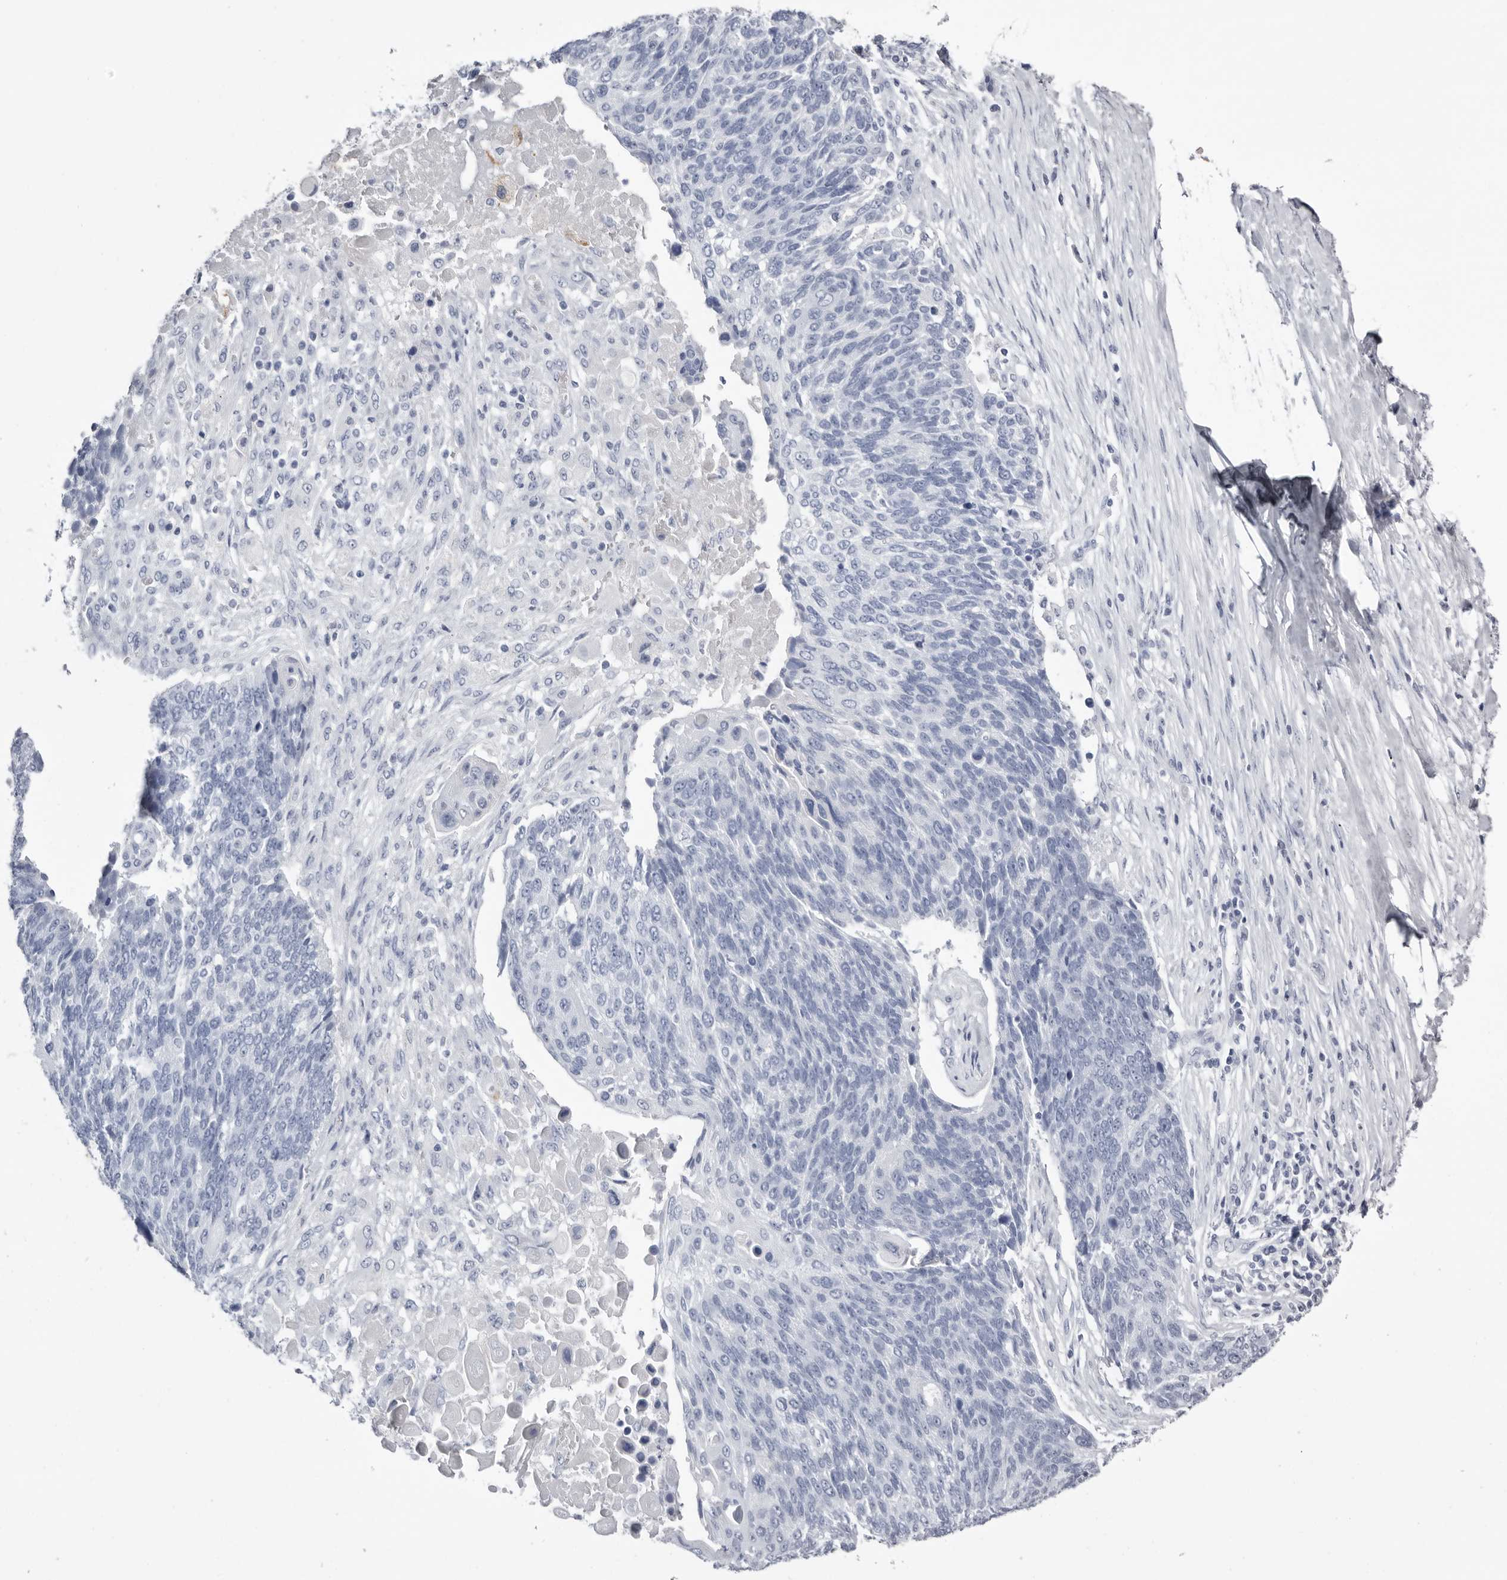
{"staining": {"intensity": "negative", "quantity": "none", "location": "none"}, "tissue": "lung cancer", "cell_type": "Tumor cells", "image_type": "cancer", "snomed": [{"axis": "morphology", "description": "Squamous cell carcinoma, NOS"}, {"axis": "topography", "description": "Lung"}], "caption": "Histopathology image shows no protein positivity in tumor cells of squamous cell carcinoma (lung) tissue. (DAB (3,3'-diaminobenzidine) IHC, high magnification).", "gene": "LPO", "patient": {"sex": "male", "age": 66}}